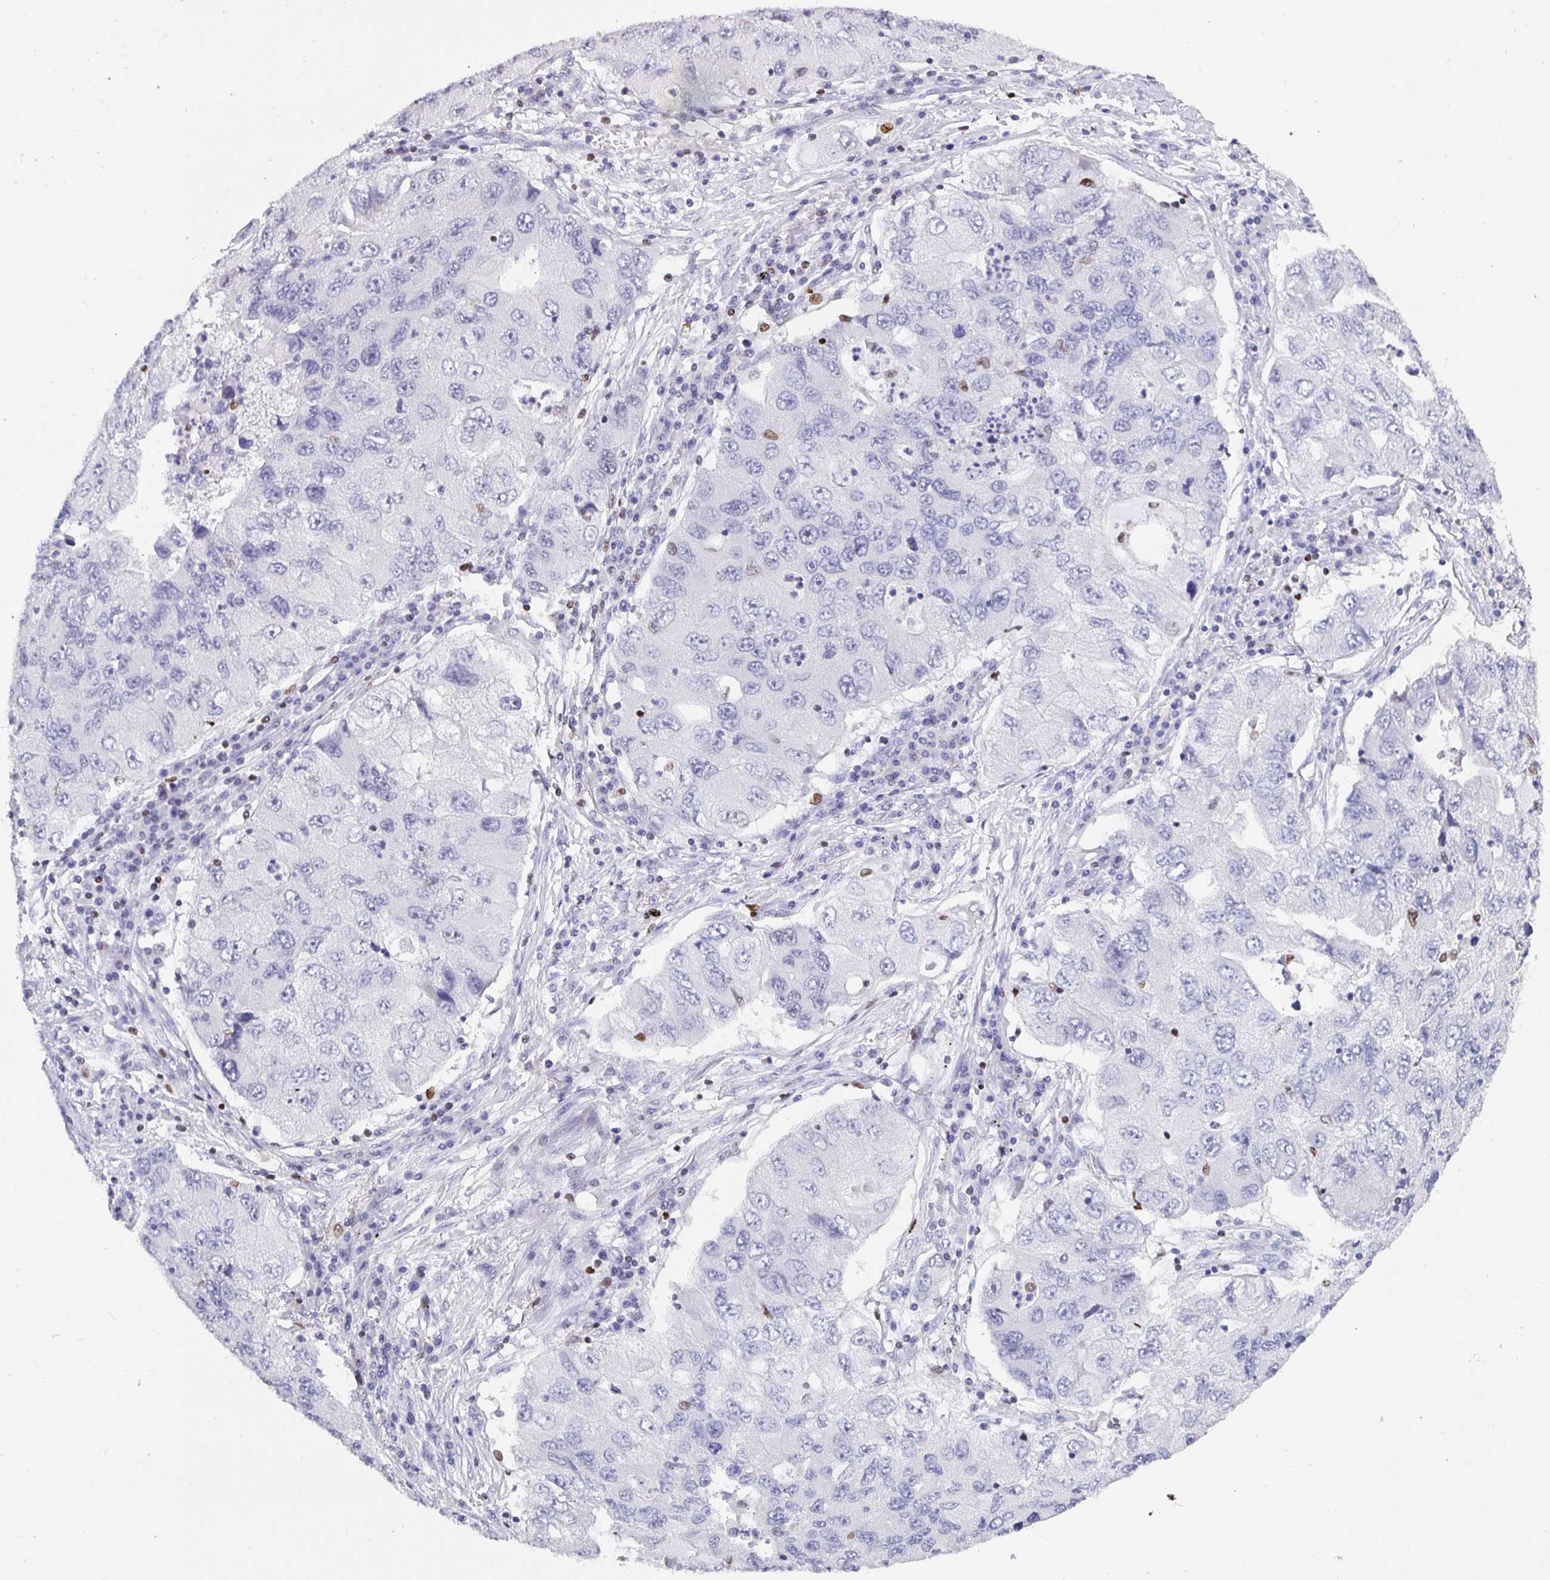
{"staining": {"intensity": "negative", "quantity": "none", "location": "none"}, "tissue": "lung cancer", "cell_type": "Tumor cells", "image_type": "cancer", "snomed": [{"axis": "morphology", "description": "Adenocarcinoma, NOS"}, {"axis": "morphology", "description": "Adenocarcinoma, metastatic, NOS"}, {"axis": "topography", "description": "Lymph node"}, {"axis": "topography", "description": "Lung"}], "caption": "A high-resolution histopathology image shows immunohistochemistry staining of lung cancer, which displays no significant expression in tumor cells.", "gene": "SATB1", "patient": {"sex": "female", "age": 54}}